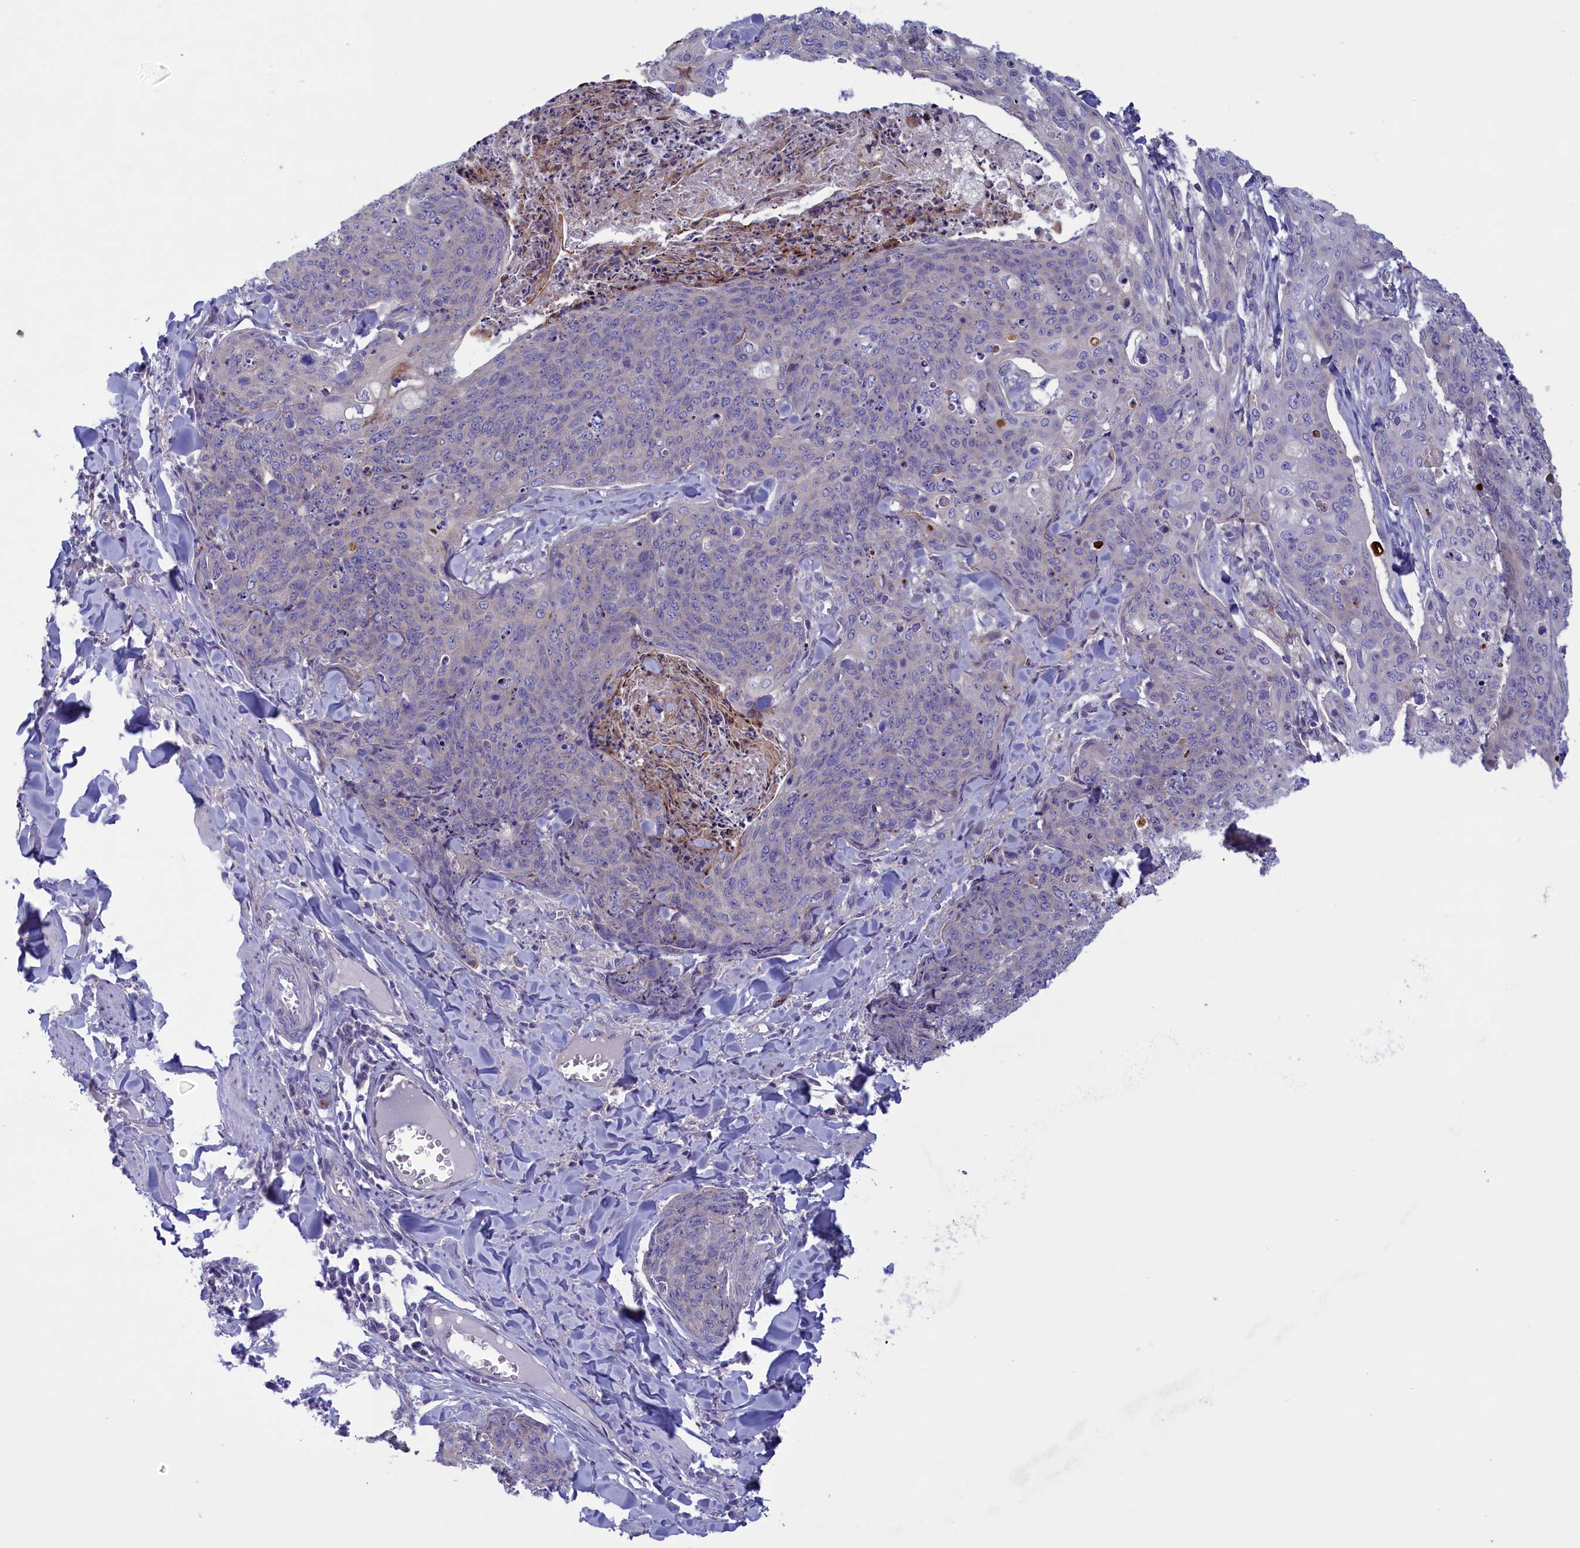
{"staining": {"intensity": "negative", "quantity": "none", "location": "none"}, "tissue": "skin cancer", "cell_type": "Tumor cells", "image_type": "cancer", "snomed": [{"axis": "morphology", "description": "Squamous cell carcinoma, NOS"}, {"axis": "topography", "description": "Skin"}, {"axis": "topography", "description": "Vulva"}], "caption": "IHC micrograph of human skin squamous cell carcinoma stained for a protein (brown), which reveals no staining in tumor cells.", "gene": "CORO2A", "patient": {"sex": "female", "age": 85}}